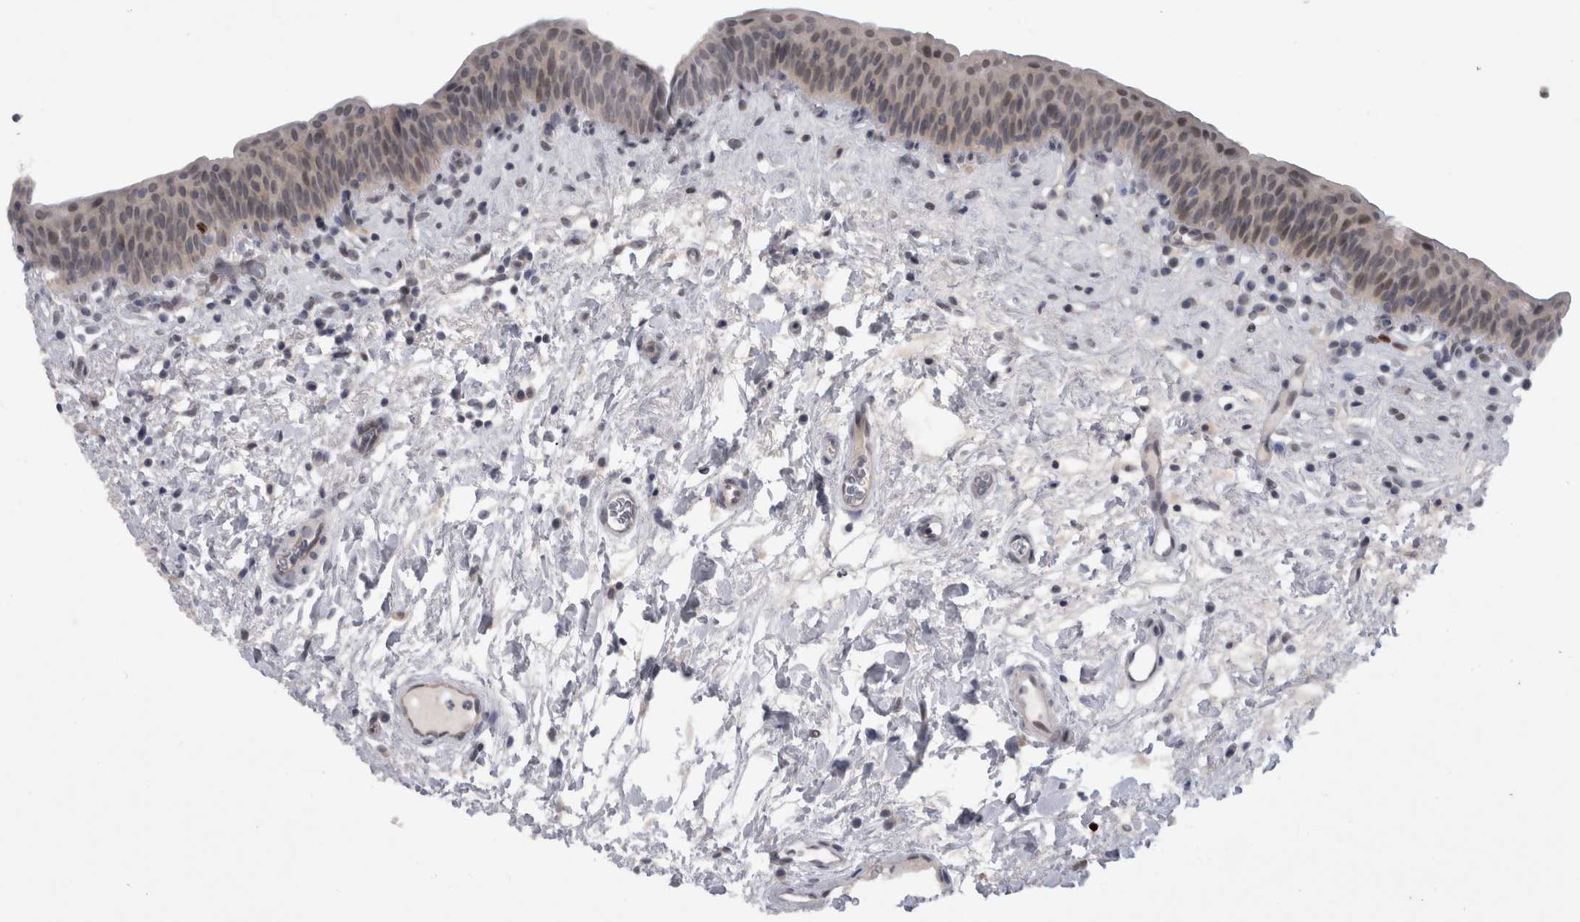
{"staining": {"intensity": "weak", "quantity": "25%-75%", "location": "nuclear"}, "tissue": "urinary bladder", "cell_type": "Urothelial cells", "image_type": "normal", "snomed": [{"axis": "morphology", "description": "Normal tissue, NOS"}, {"axis": "topography", "description": "Urinary bladder"}], "caption": "Protein expression analysis of normal urinary bladder shows weak nuclear expression in approximately 25%-75% of urothelial cells. (DAB = brown stain, brightfield microscopy at high magnification).", "gene": "KIF18B", "patient": {"sex": "male", "age": 83}}